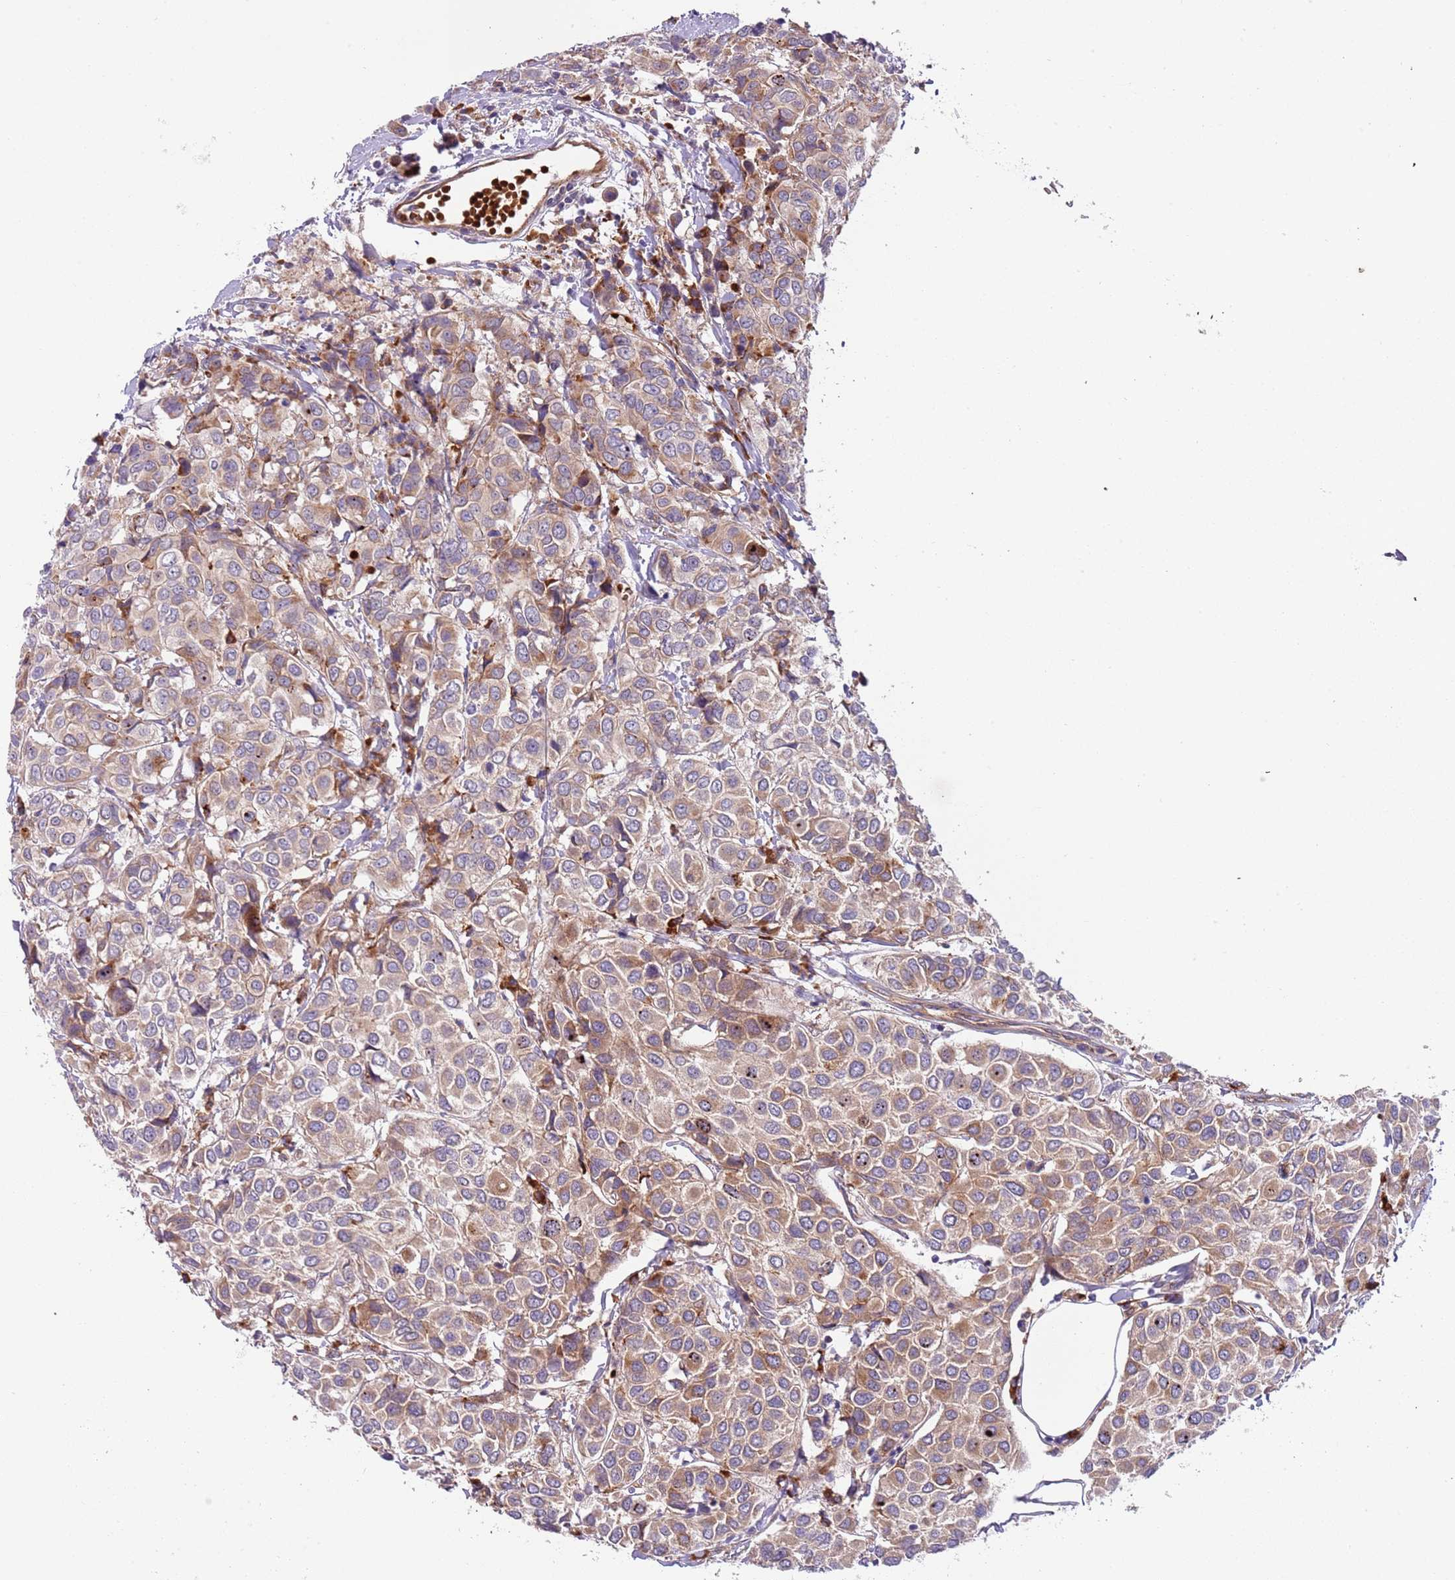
{"staining": {"intensity": "moderate", "quantity": ">75%", "location": "cytoplasmic/membranous"}, "tissue": "breast cancer", "cell_type": "Tumor cells", "image_type": "cancer", "snomed": [{"axis": "morphology", "description": "Duct carcinoma"}, {"axis": "topography", "description": "Breast"}], "caption": "Tumor cells exhibit medium levels of moderate cytoplasmic/membranous expression in about >75% of cells in human infiltrating ductal carcinoma (breast). (brown staining indicates protein expression, while blue staining denotes nuclei).", "gene": "VWCE", "patient": {"sex": "female", "age": 55}}